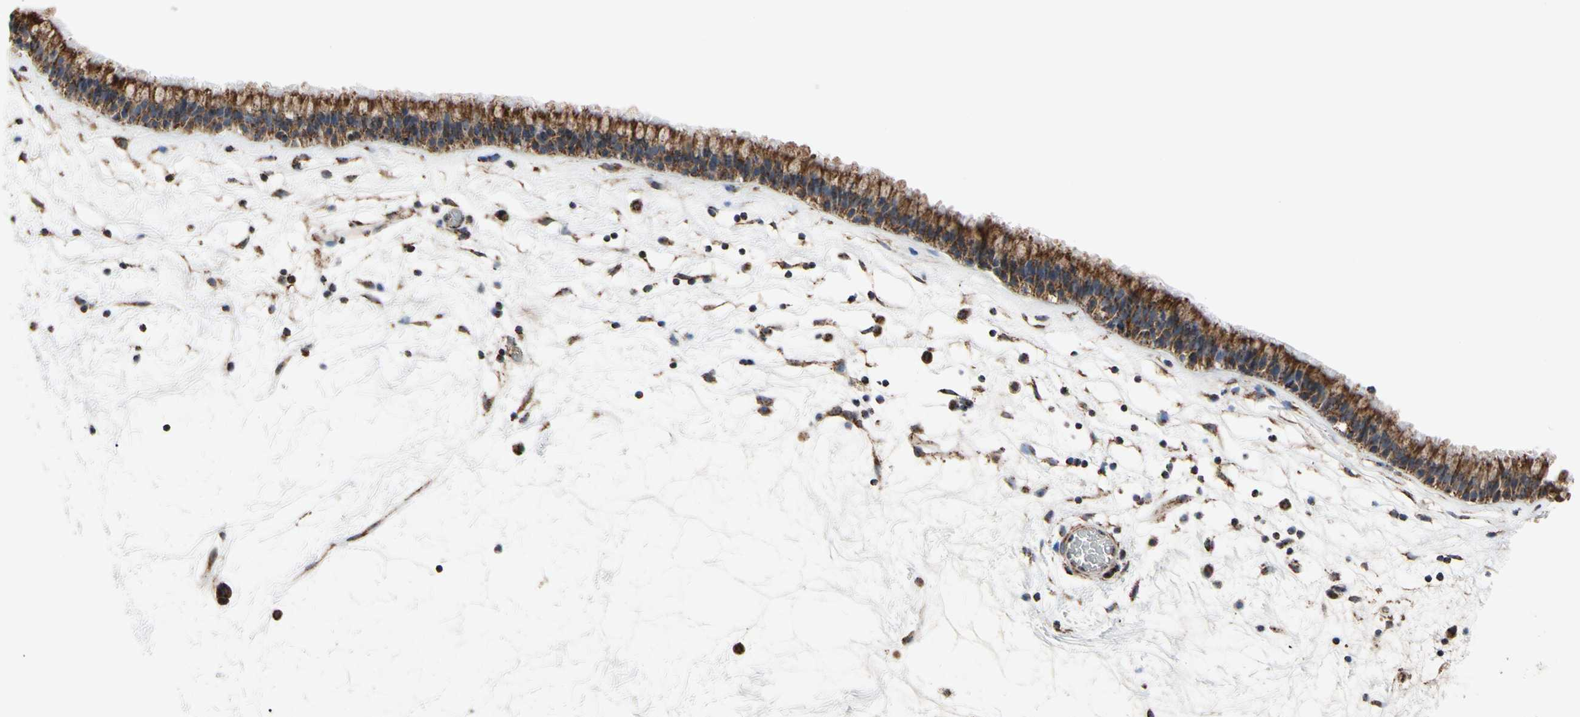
{"staining": {"intensity": "strong", "quantity": ">75%", "location": "cytoplasmic/membranous"}, "tissue": "nasopharynx", "cell_type": "Respiratory epithelial cells", "image_type": "normal", "snomed": [{"axis": "morphology", "description": "Normal tissue, NOS"}, {"axis": "morphology", "description": "Inflammation, NOS"}, {"axis": "topography", "description": "Nasopharynx"}], "caption": "Immunohistochemistry micrograph of normal nasopharynx stained for a protein (brown), which displays high levels of strong cytoplasmic/membranous expression in approximately >75% of respiratory epithelial cells.", "gene": "FAM110B", "patient": {"sex": "male", "age": 48}}